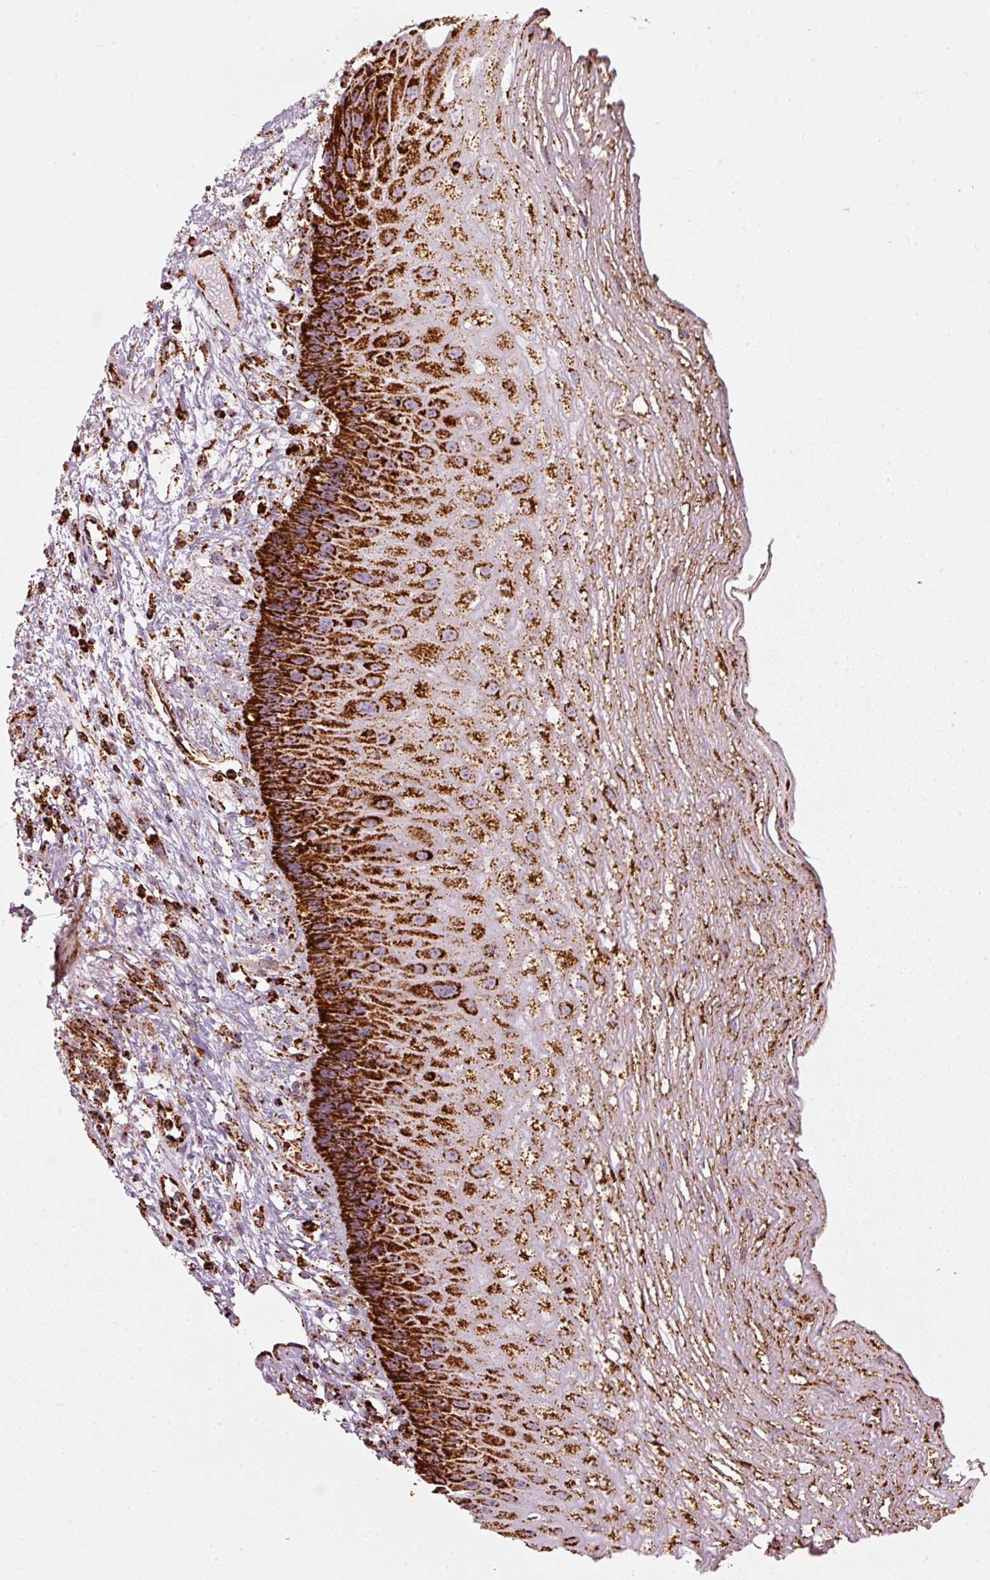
{"staining": {"intensity": "strong", "quantity": ">75%", "location": "cytoplasmic/membranous"}, "tissue": "esophagus", "cell_type": "Squamous epithelial cells", "image_type": "normal", "snomed": [{"axis": "morphology", "description": "Normal tissue, NOS"}, {"axis": "topography", "description": "Esophagus"}], "caption": "IHC of unremarkable human esophagus shows high levels of strong cytoplasmic/membranous expression in about >75% of squamous epithelial cells. (Brightfield microscopy of DAB IHC at high magnification).", "gene": "MT", "patient": {"sex": "male", "age": 60}}